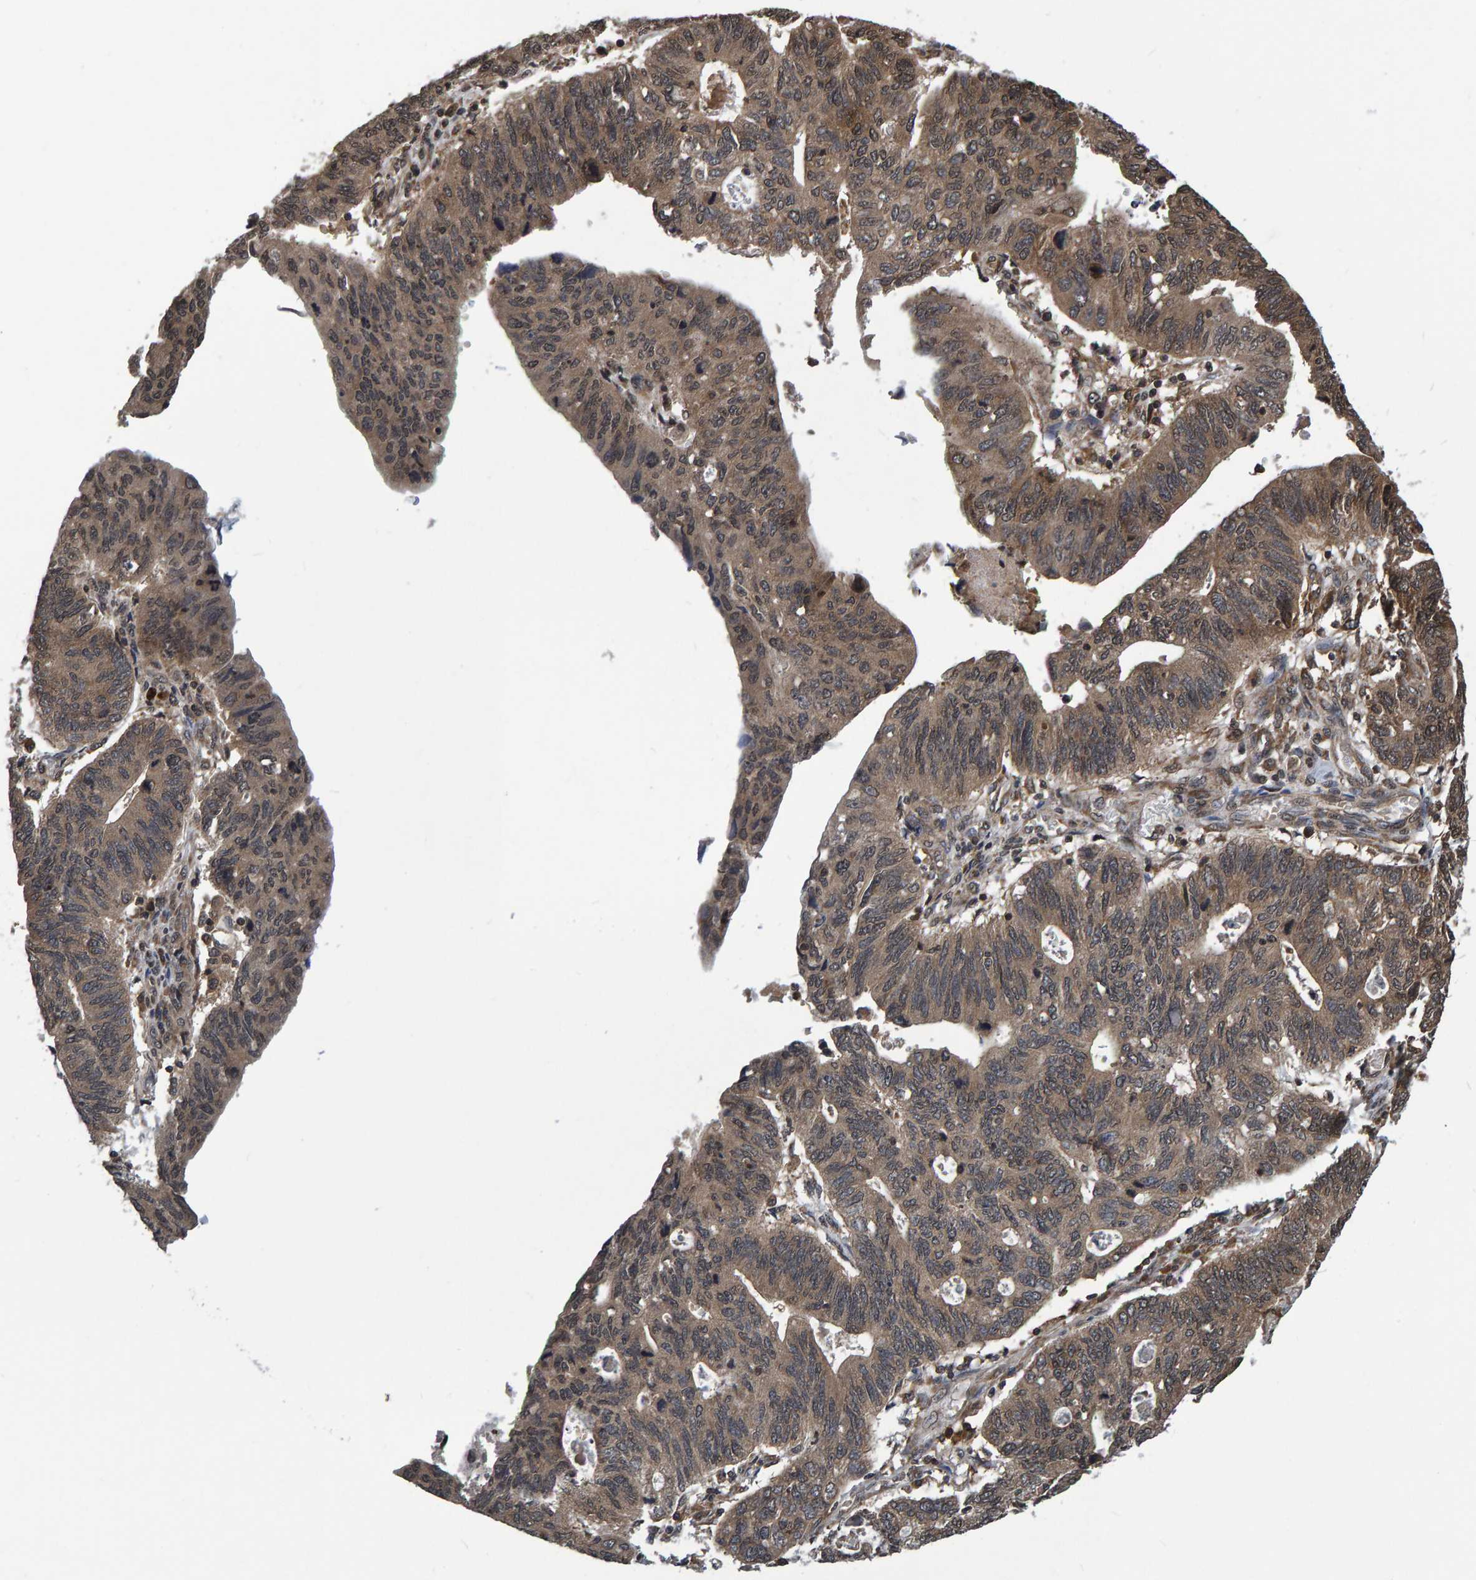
{"staining": {"intensity": "moderate", "quantity": ">75%", "location": "cytoplasmic/membranous"}, "tissue": "stomach cancer", "cell_type": "Tumor cells", "image_type": "cancer", "snomed": [{"axis": "morphology", "description": "Adenocarcinoma, NOS"}, {"axis": "topography", "description": "Stomach"}], "caption": "Stomach adenocarcinoma stained with a protein marker exhibits moderate staining in tumor cells.", "gene": "GAB2", "patient": {"sex": "male", "age": 59}}